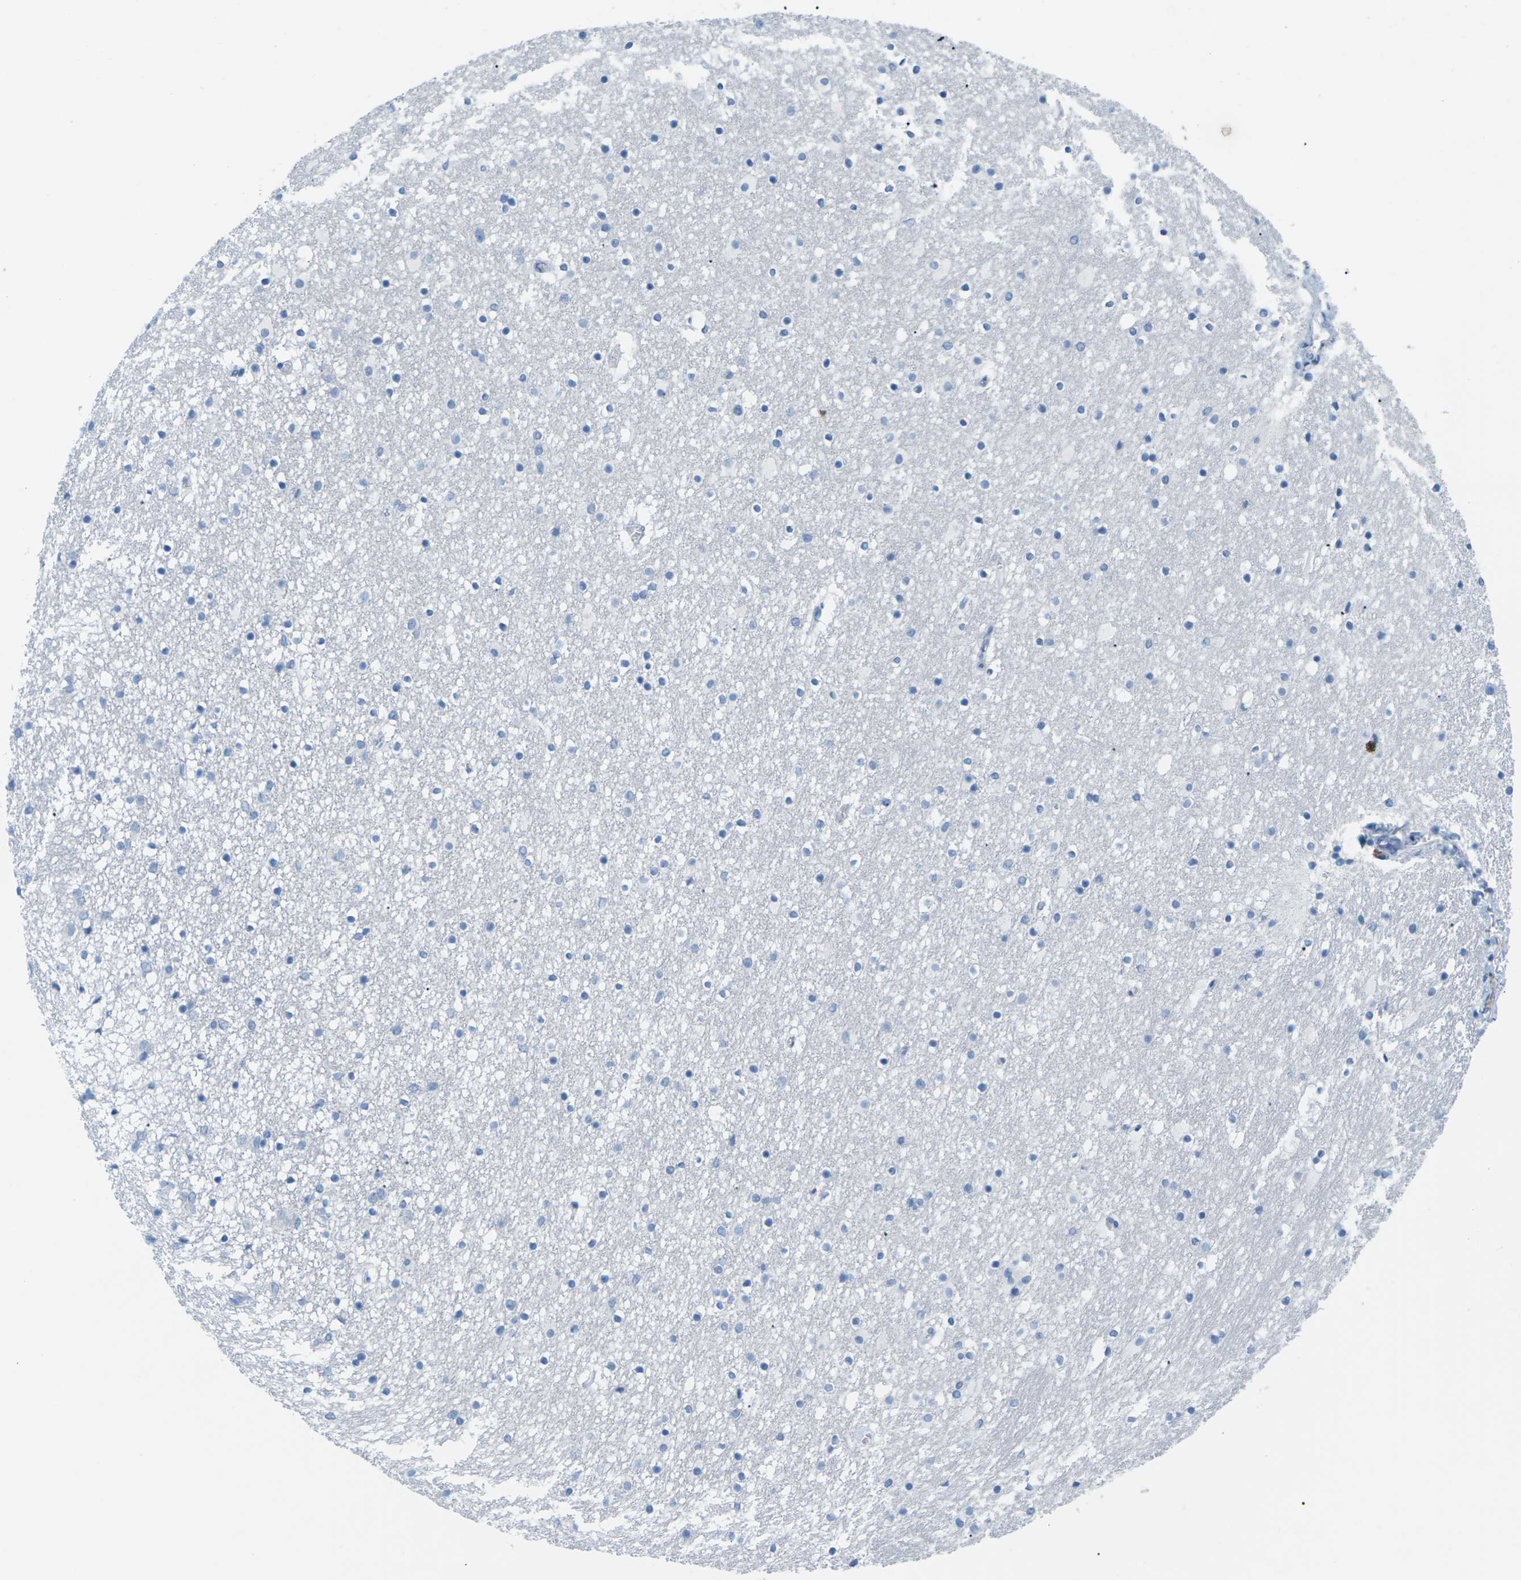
{"staining": {"intensity": "weak", "quantity": "<25%", "location": "cytoplasmic/membranous"}, "tissue": "caudate", "cell_type": "Glial cells", "image_type": "normal", "snomed": [{"axis": "morphology", "description": "Normal tissue, NOS"}, {"axis": "topography", "description": "Lateral ventricle wall"}], "caption": "DAB (3,3'-diaminobenzidine) immunohistochemical staining of normal caudate exhibits no significant expression in glial cells.", "gene": "SLC12A1", "patient": {"sex": "male", "age": 45}}